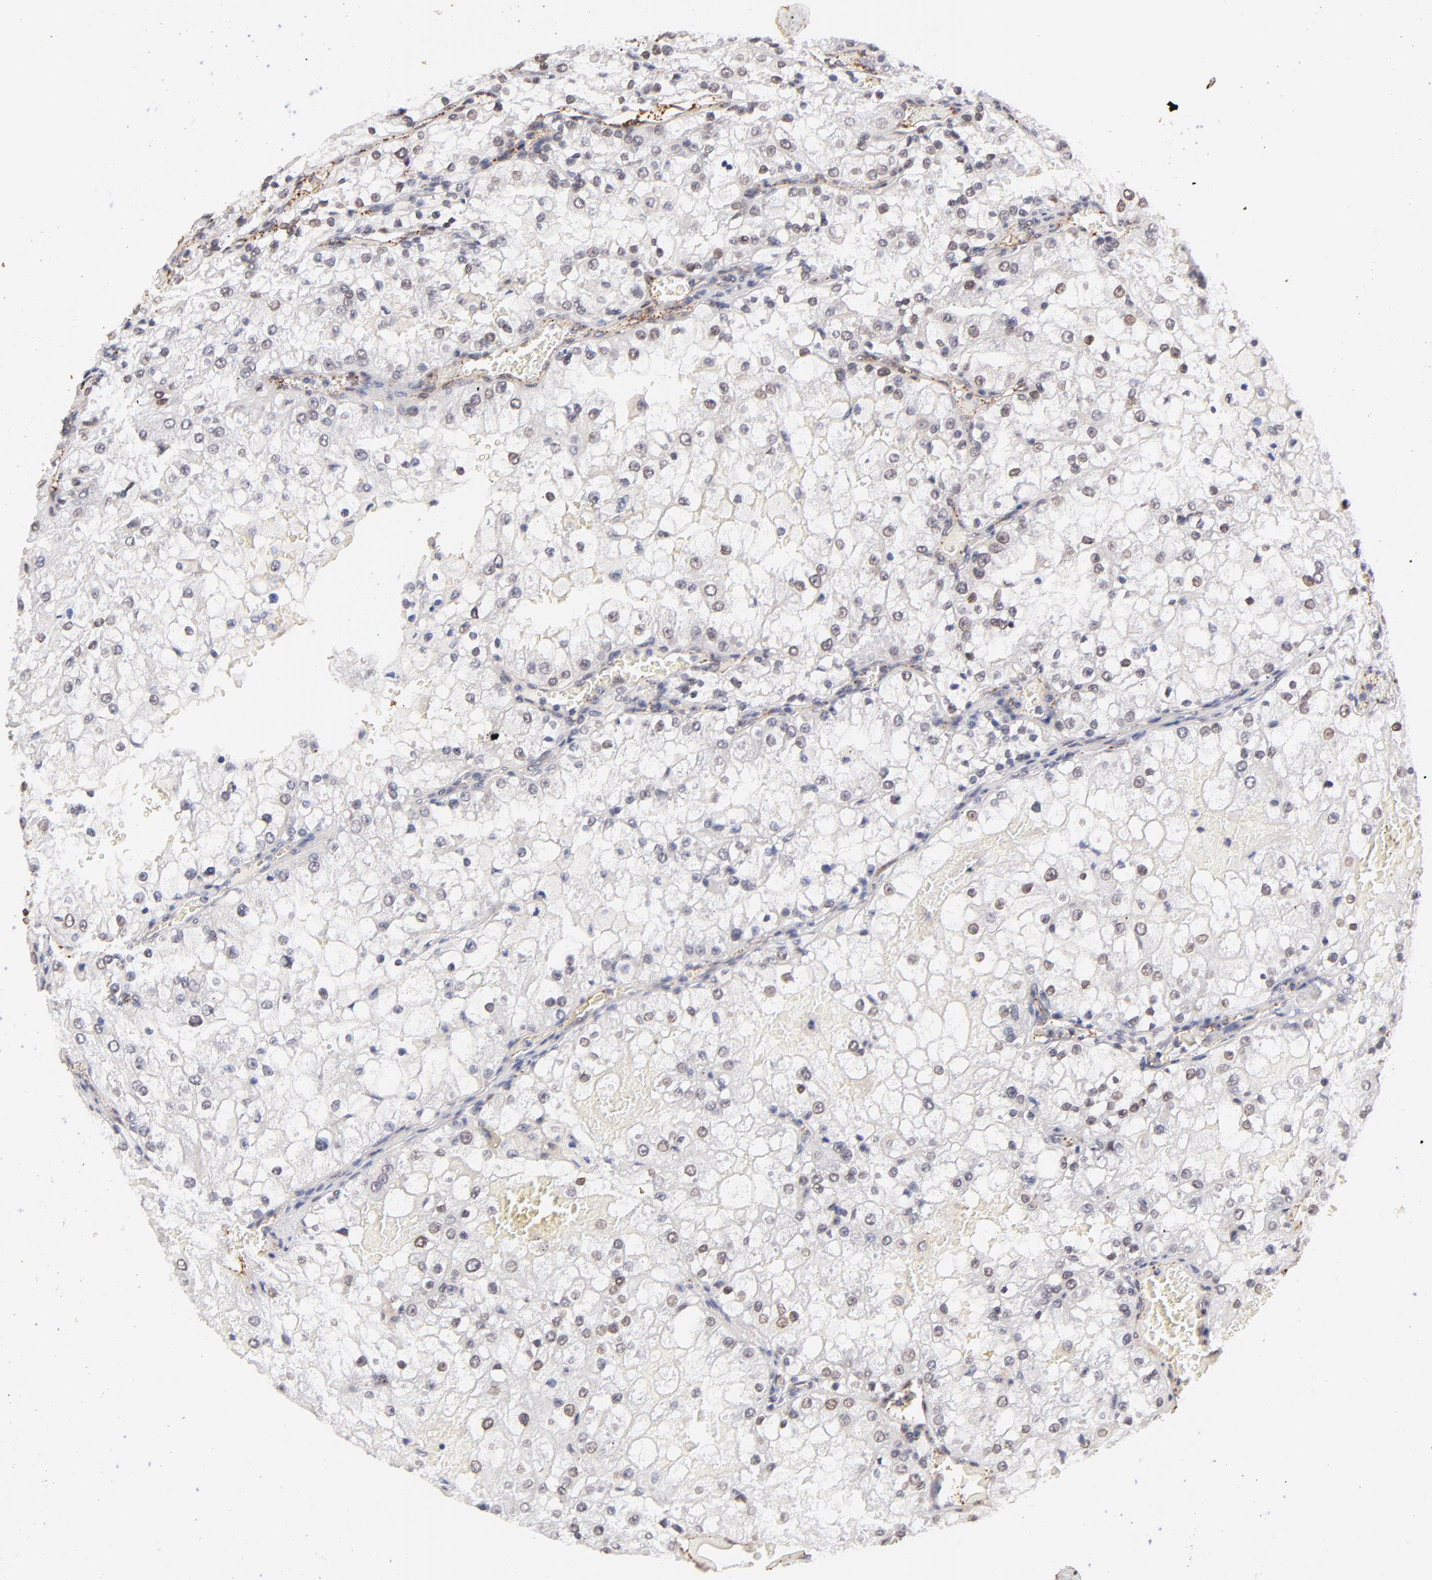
{"staining": {"intensity": "weak", "quantity": "25%-75%", "location": "cytoplasmic/membranous,nuclear"}, "tissue": "renal cancer", "cell_type": "Tumor cells", "image_type": "cancer", "snomed": [{"axis": "morphology", "description": "Adenocarcinoma, NOS"}, {"axis": "topography", "description": "Kidney"}], "caption": "Weak cytoplasmic/membranous and nuclear staining for a protein is appreciated in about 25%-75% of tumor cells of adenocarcinoma (renal) using immunohistochemistry (IHC).", "gene": "ZFP92", "patient": {"sex": "female", "age": 74}}